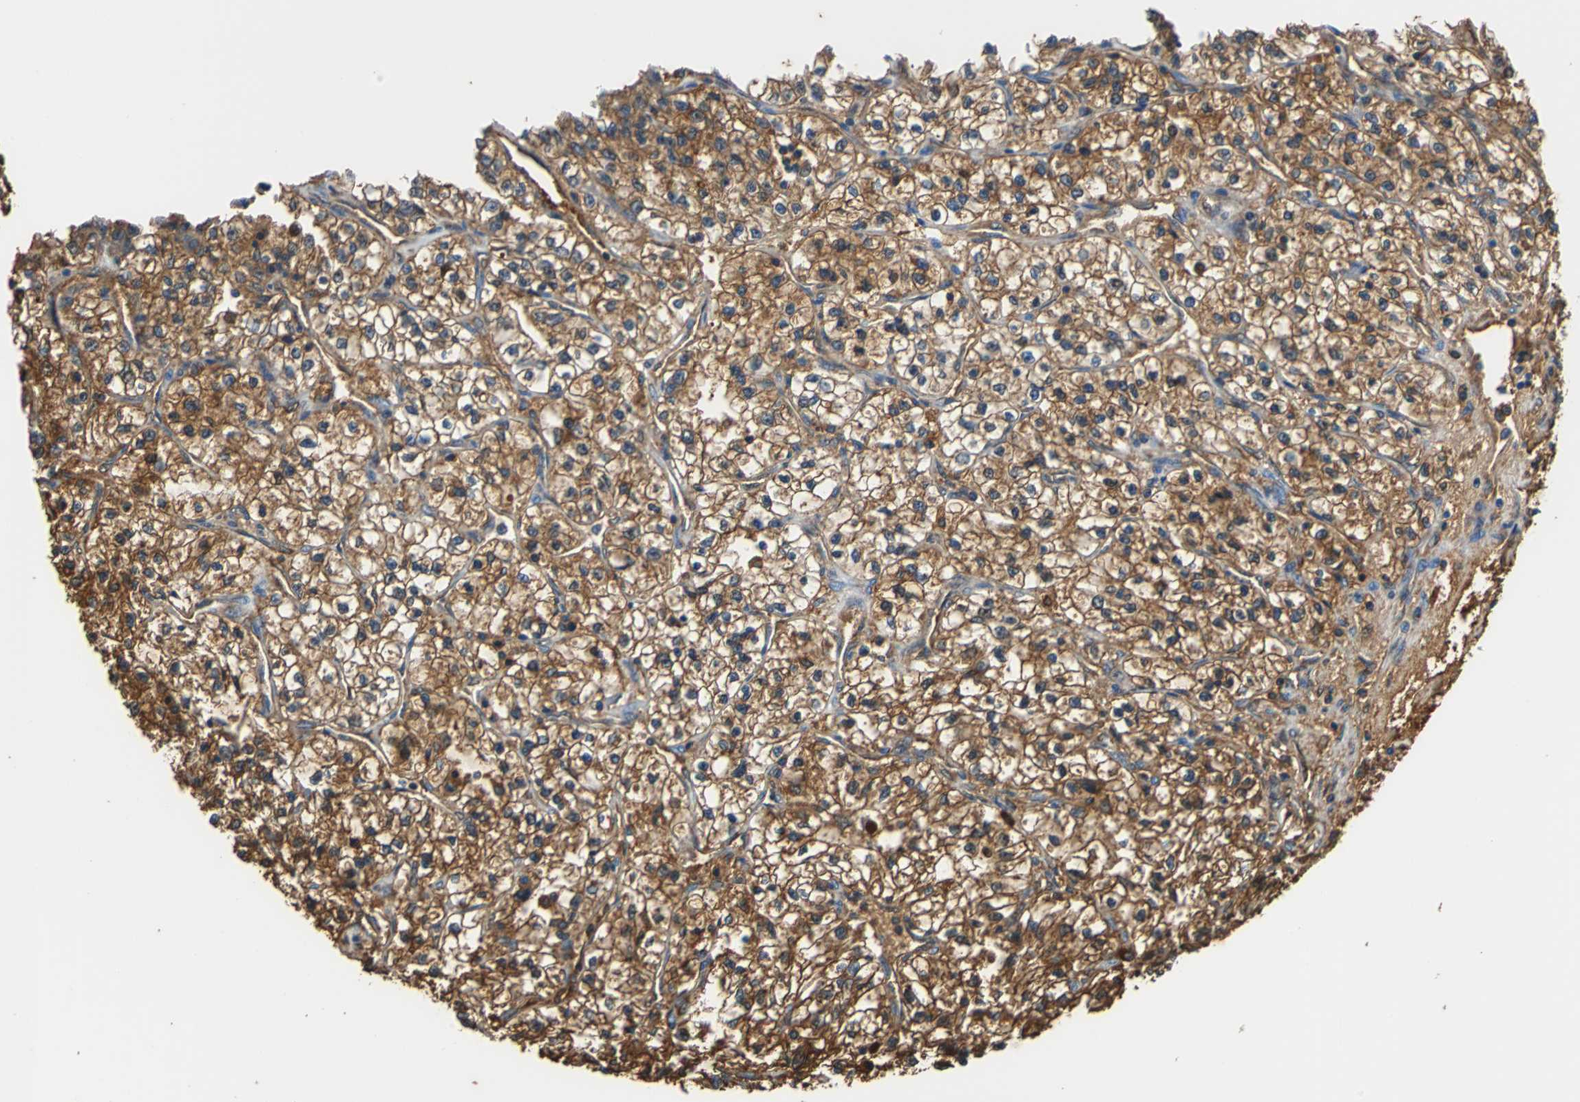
{"staining": {"intensity": "moderate", "quantity": ">75%", "location": "cytoplasmic/membranous"}, "tissue": "renal cancer", "cell_type": "Tumor cells", "image_type": "cancer", "snomed": [{"axis": "morphology", "description": "Adenocarcinoma, NOS"}, {"axis": "topography", "description": "Kidney"}], "caption": "The histopathology image reveals a brown stain indicating the presence of a protein in the cytoplasmic/membranous of tumor cells in renal adenocarcinoma.", "gene": "ALB", "patient": {"sex": "female", "age": 57}}